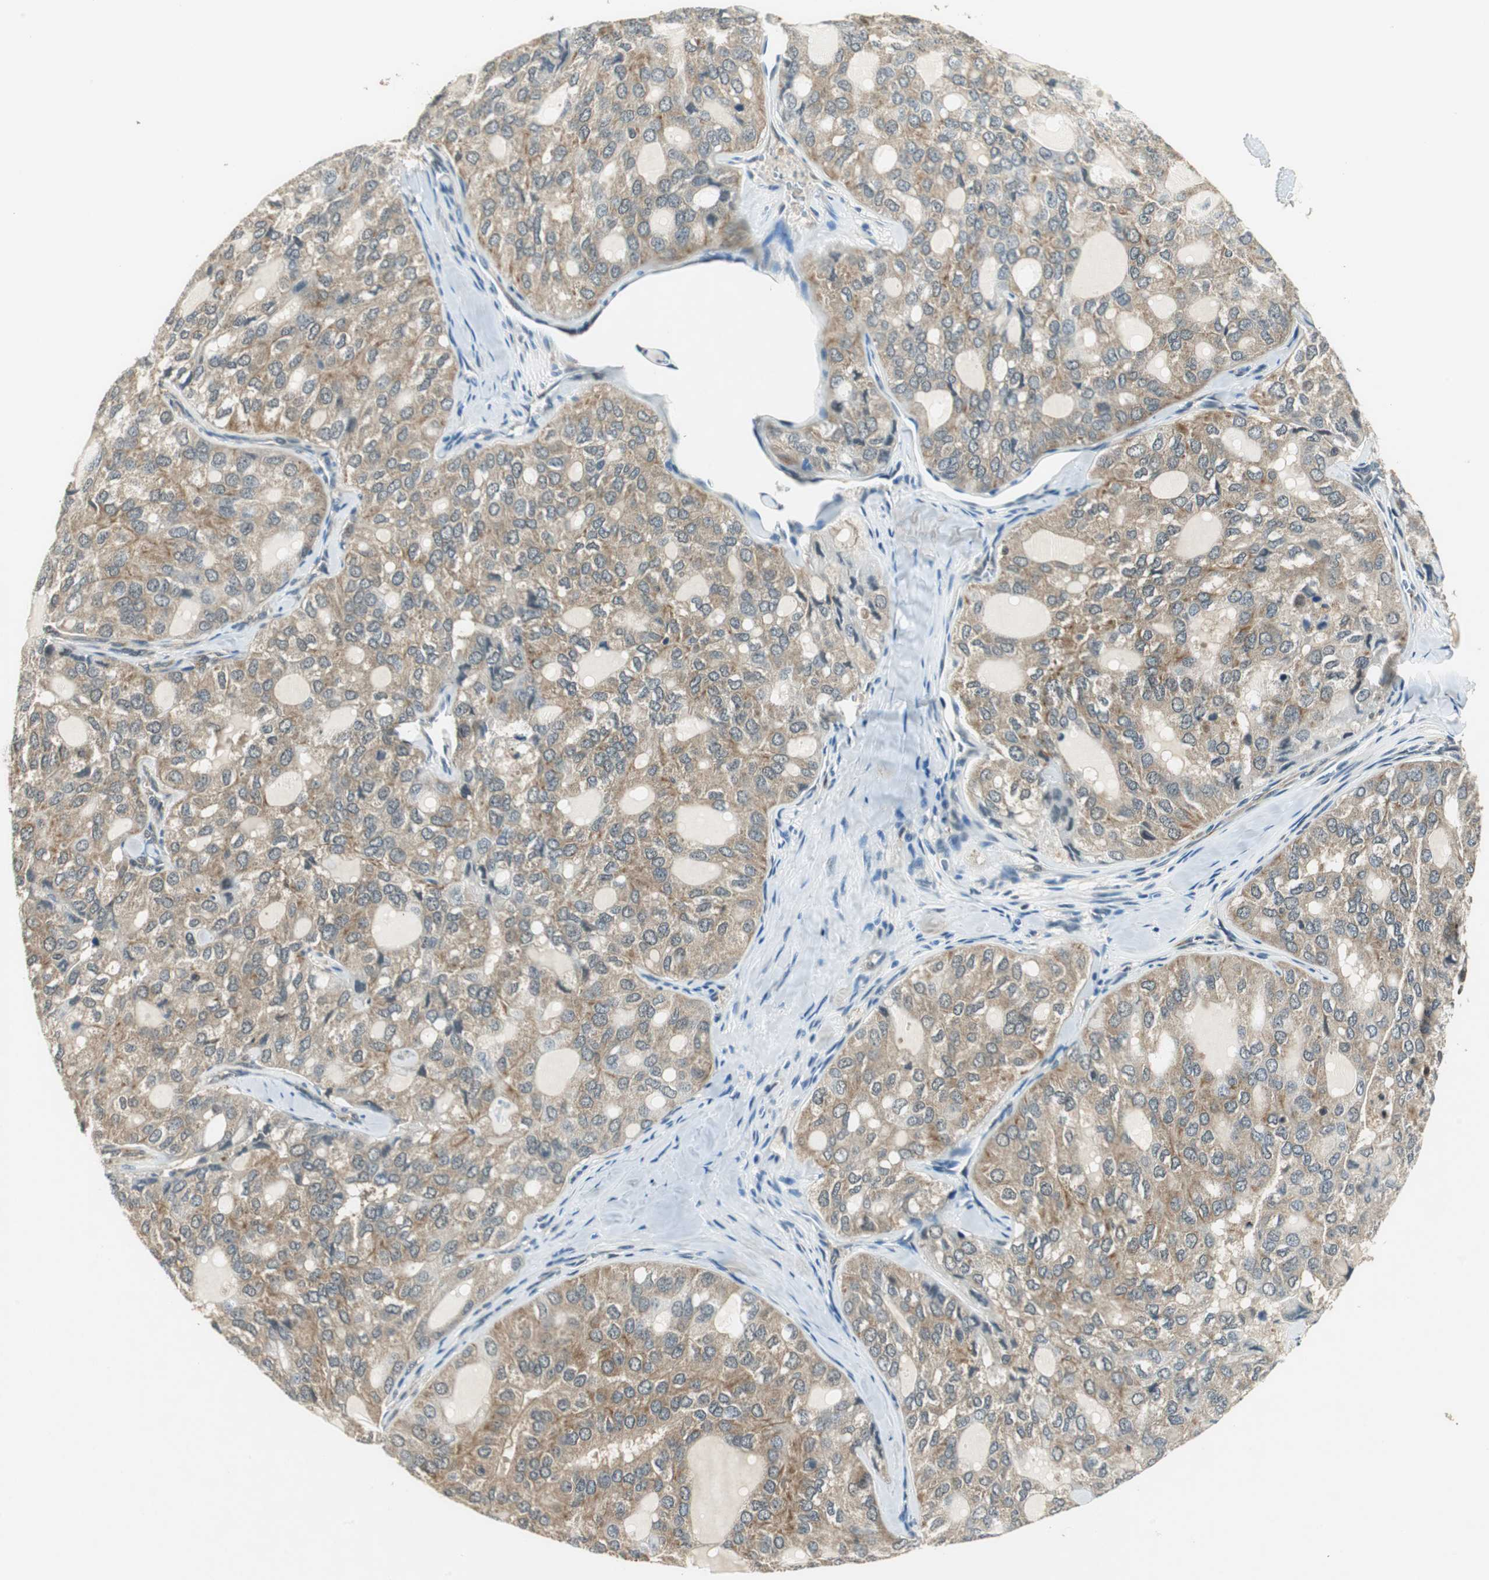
{"staining": {"intensity": "weak", "quantity": ">75%", "location": "cytoplasmic/membranous"}, "tissue": "thyroid cancer", "cell_type": "Tumor cells", "image_type": "cancer", "snomed": [{"axis": "morphology", "description": "Follicular adenoma carcinoma, NOS"}, {"axis": "topography", "description": "Thyroid gland"}], "caption": "Protein staining of thyroid follicular adenoma carcinoma tissue demonstrates weak cytoplasmic/membranous staining in about >75% of tumor cells. (brown staining indicates protein expression, while blue staining denotes nuclei).", "gene": "PSMB4", "patient": {"sex": "male", "age": 75}}